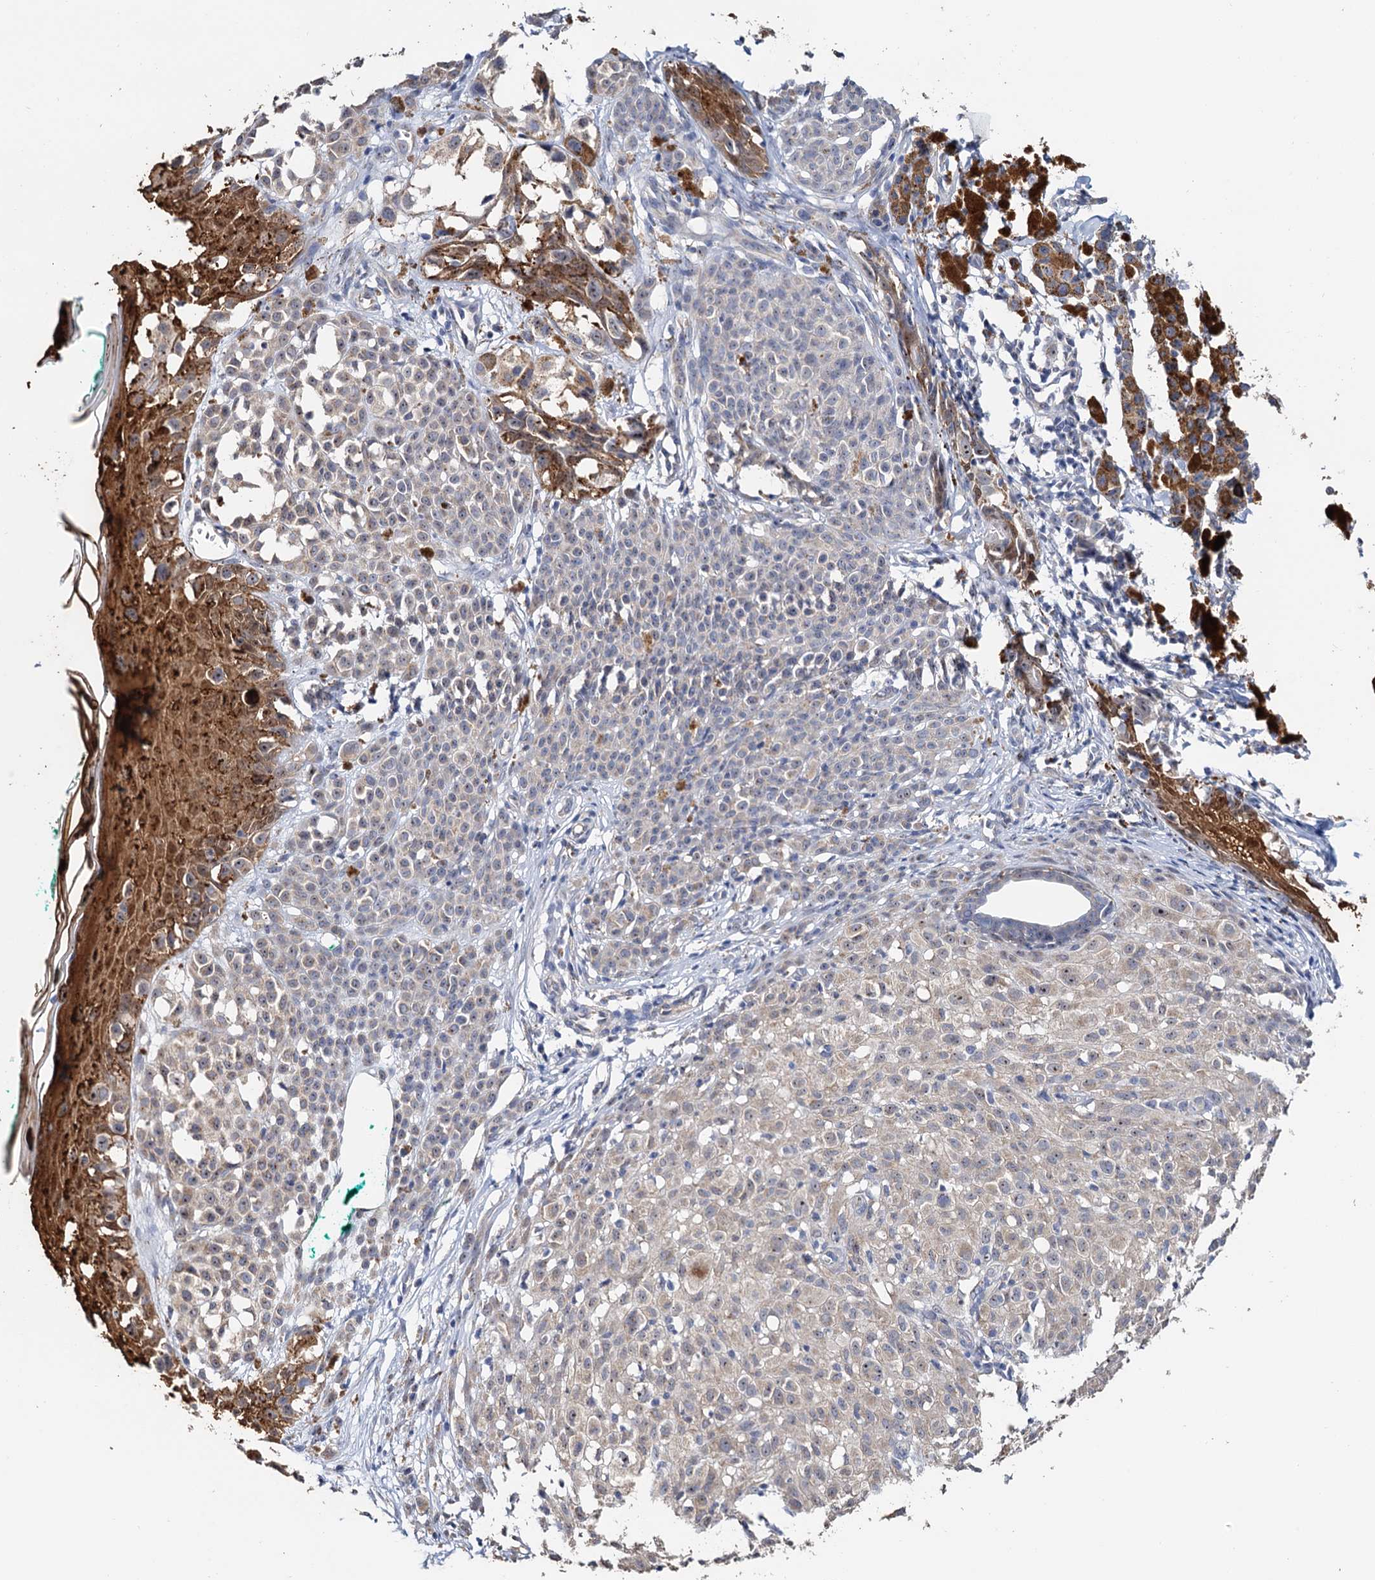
{"staining": {"intensity": "weak", "quantity": "25%-75%", "location": "cytoplasmic/membranous,nuclear"}, "tissue": "melanoma", "cell_type": "Tumor cells", "image_type": "cancer", "snomed": [{"axis": "morphology", "description": "Malignant melanoma, NOS"}, {"axis": "topography", "description": "Skin of leg"}], "caption": "Brown immunohistochemical staining in melanoma demonstrates weak cytoplasmic/membranous and nuclear staining in approximately 25%-75% of tumor cells. The protein of interest is stained brown, and the nuclei are stained in blue (DAB (3,3'-diaminobenzidine) IHC with brightfield microscopy, high magnification).", "gene": "C2CD3", "patient": {"sex": "female", "age": 72}}